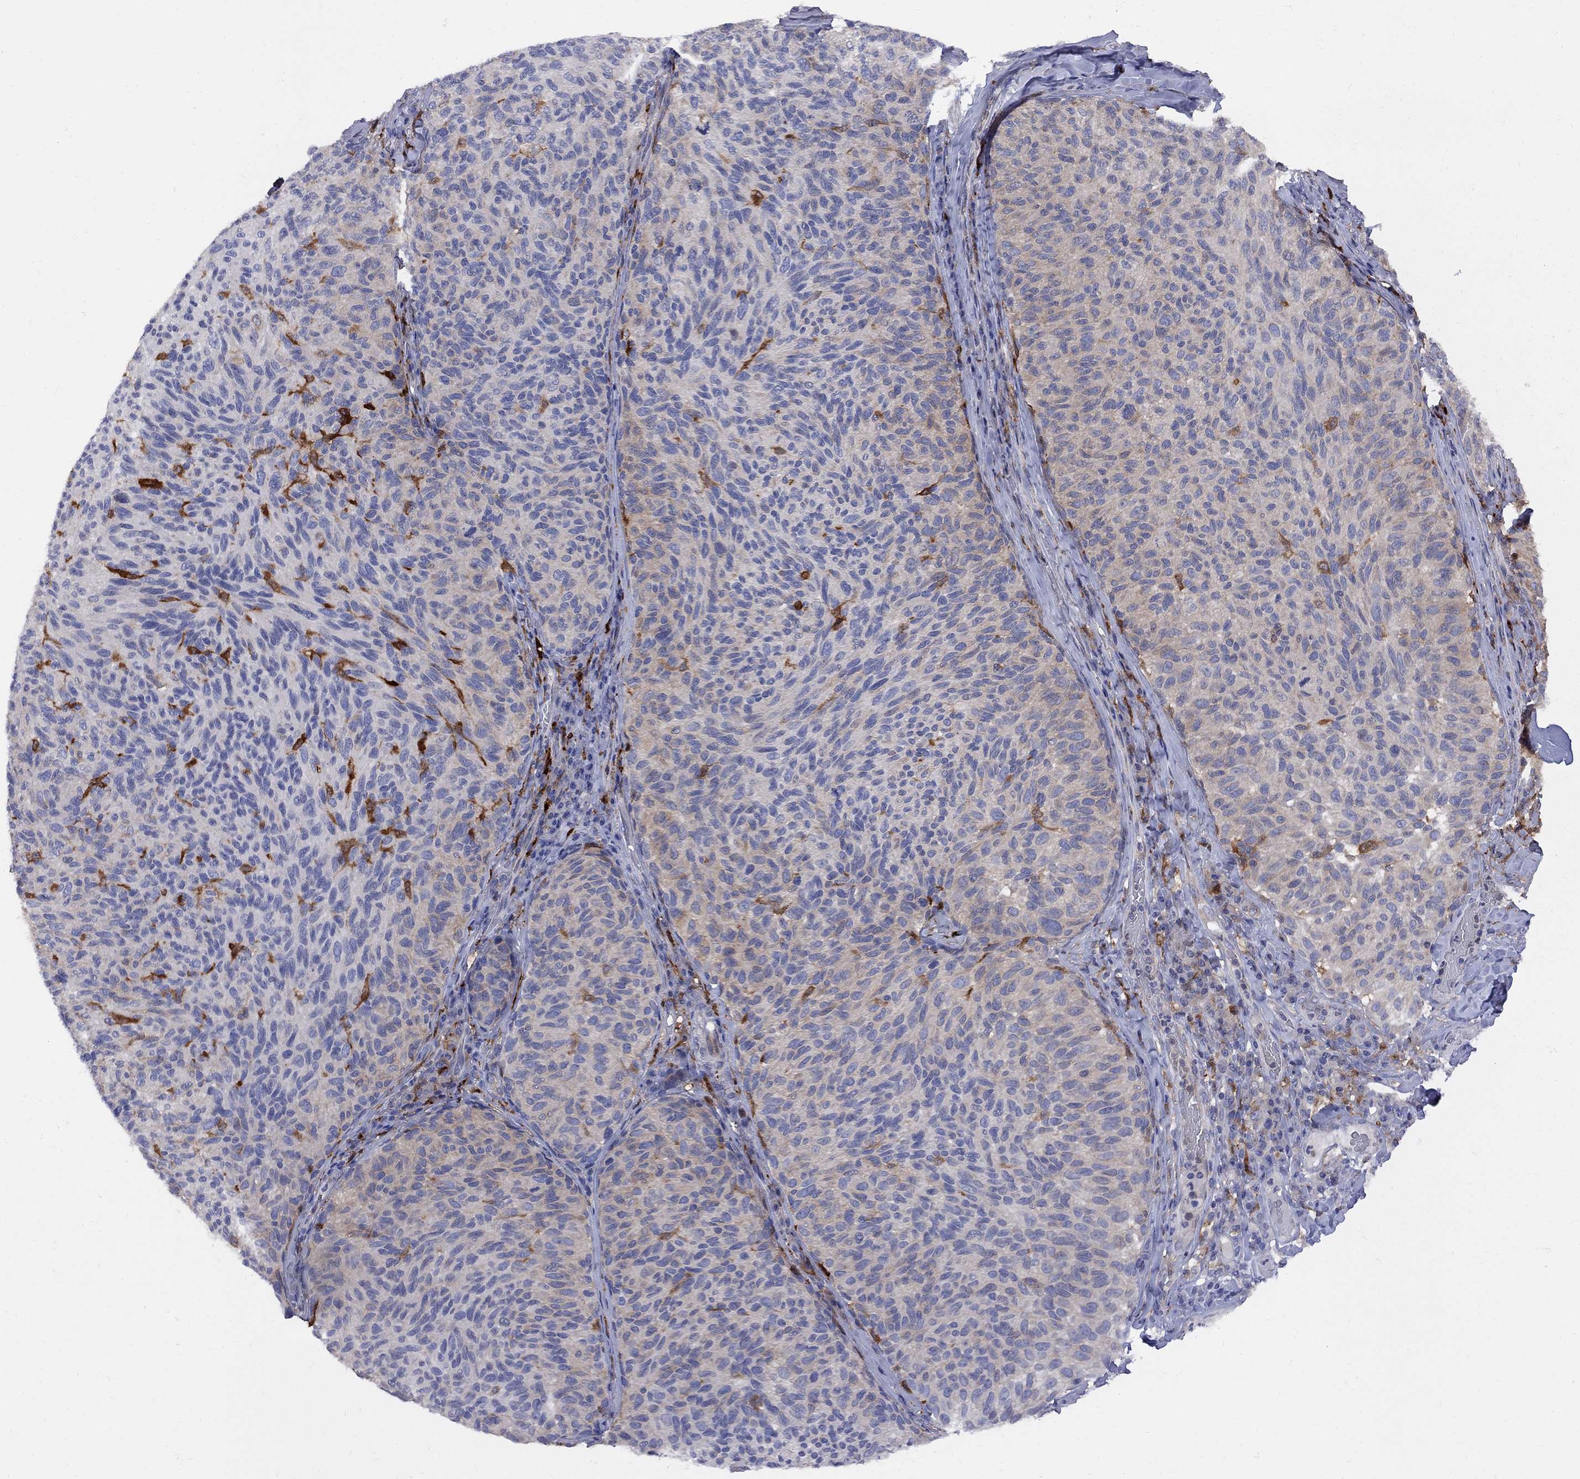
{"staining": {"intensity": "weak", "quantity": "<25%", "location": "cytoplasmic/membranous"}, "tissue": "melanoma", "cell_type": "Tumor cells", "image_type": "cancer", "snomed": [{"axis": "morphology", "description": "Malignant melanoma, NOS"}, {"axis": "topography", "description": "Skin"}], "caption": "A photomicrograph of human malignant melanoma is negative for staining in tumor cells.", "gene": "MTHFR", "patient": {"sex": "female", "age": 73}}